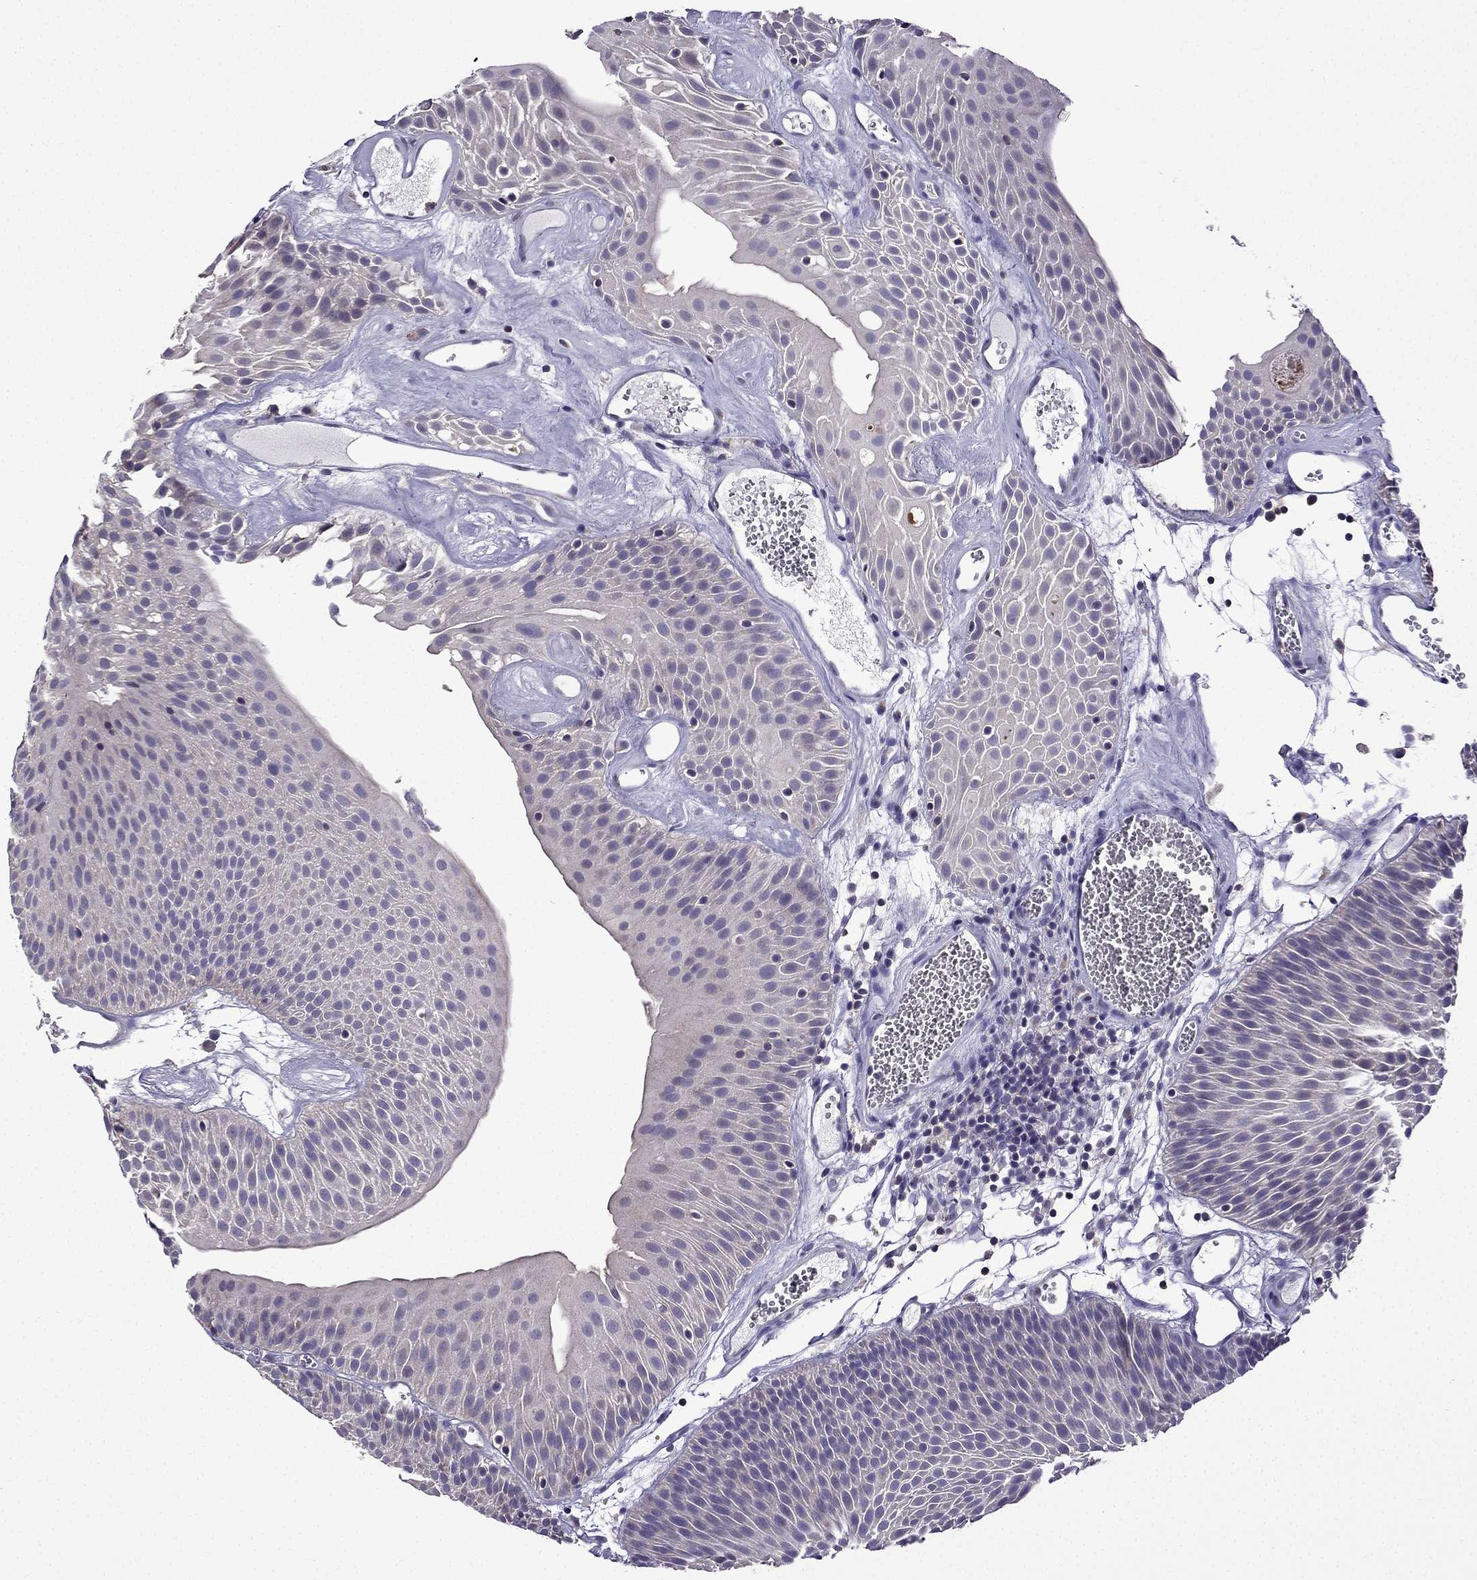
{"staining": {"intensity": "negative", "quantity": "none", "location": "none"}, "tissue": "urothelial cancer", "cell_type": "Tumor cells", "image_type": "cancer", "snomed": [{"axis": "morphology", "description": "Urothelial carcinoma, Low grade"}, {"axis": "topography", "description": "Urinary bladder"}], "caption": "Tumor cells are negative for protein expression in human urothelial cancer.", "gene": "TTN", "patient": {"sex": "male", "age": 52}}